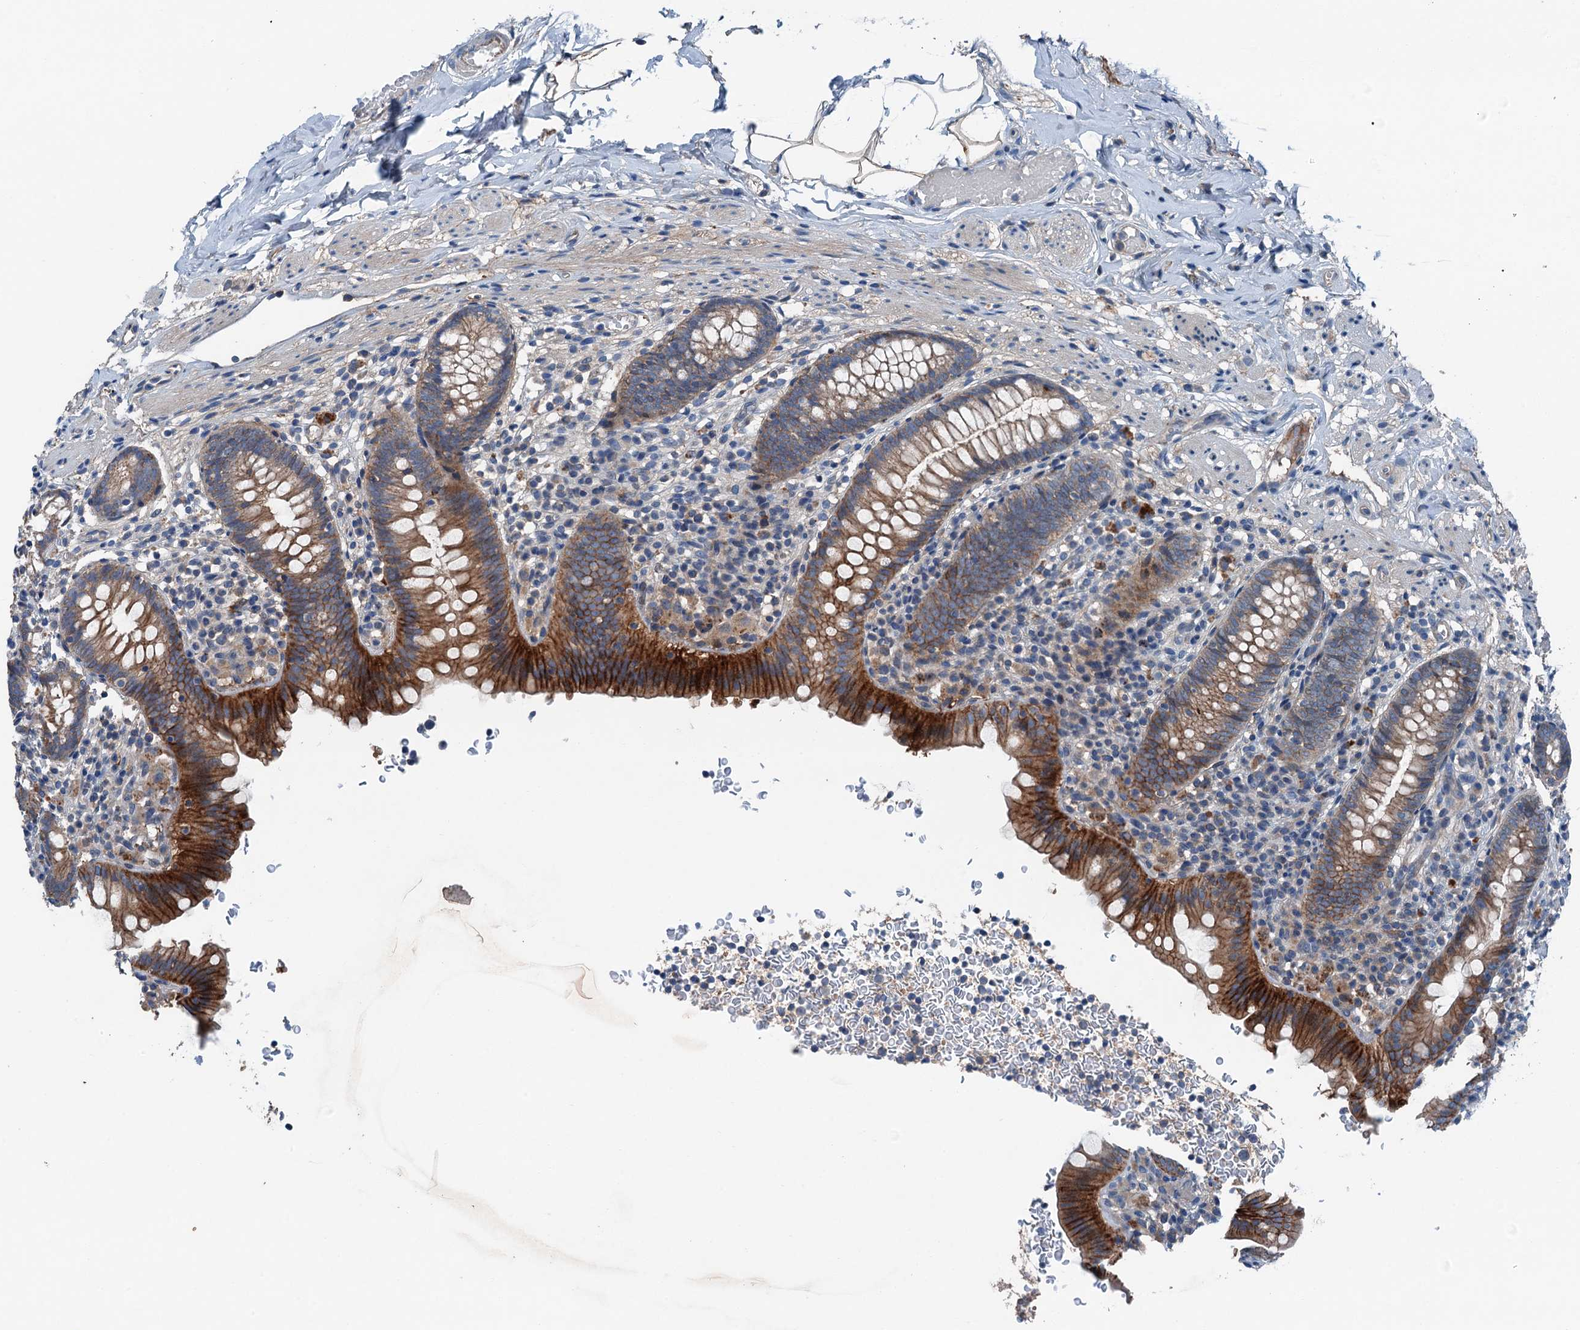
{"staining": {"intensity": "strong", "quantity": "25%-75%", "location": "cytoplasmic/membranous"}, "tissue": "appendix", "cell_type": "Glandular cells", "image_type": "normal", "snomed": [{"axis": "morphology", "description": "Normal tissue, NOS"}, {"axis": "topography", "description": "Appendix"}], "caption": "Immunohistochemical staining of normal human appendix displays high levels of strong cytoplasmic/membranous positivity in about 25%-75% of glandular cells.", "gene": "SLC2A10", "patient": {"sex": "male", "age": 55}}